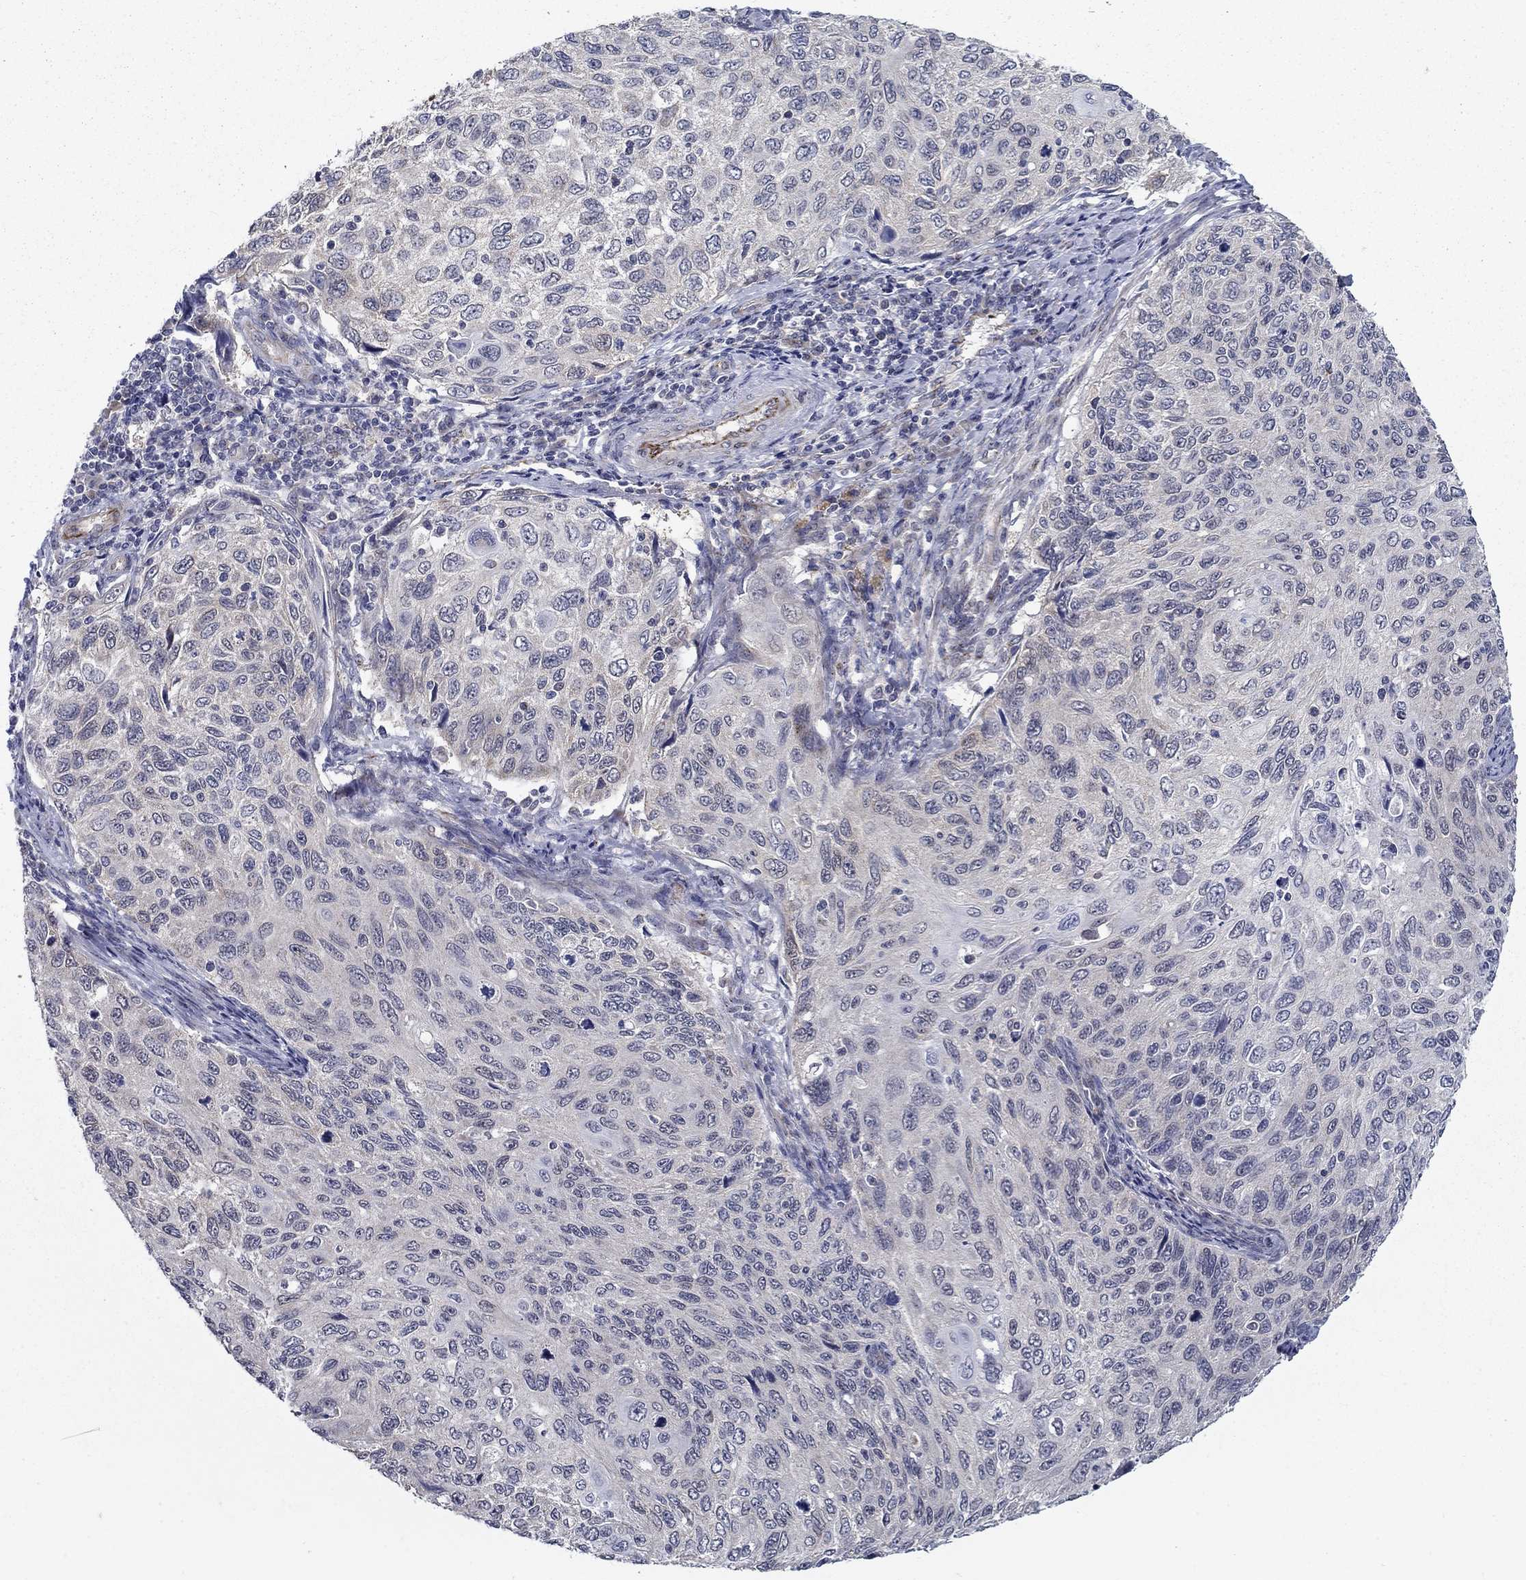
{"staining": {"intensity": "negative", "quantity": "none", "location": "none"}, "tissue": "cervical cancer", "cell_type": "Tumor cells", "image_type": "cancer", "snomed": [{"axis": "morphology", "description": "Squamous cell carcinoma, NOS"}, {"axis": "topography", "description": "Cervix"}], "caption": "Immunohistochemistry photomicrograph of human cervical cancer (squamous cell carcinoma) stained for a protein (brown), which reveals no positivity in tumor cells.", "gene": "LACTB2", "patient": {"sex": "female", "age": 70}}